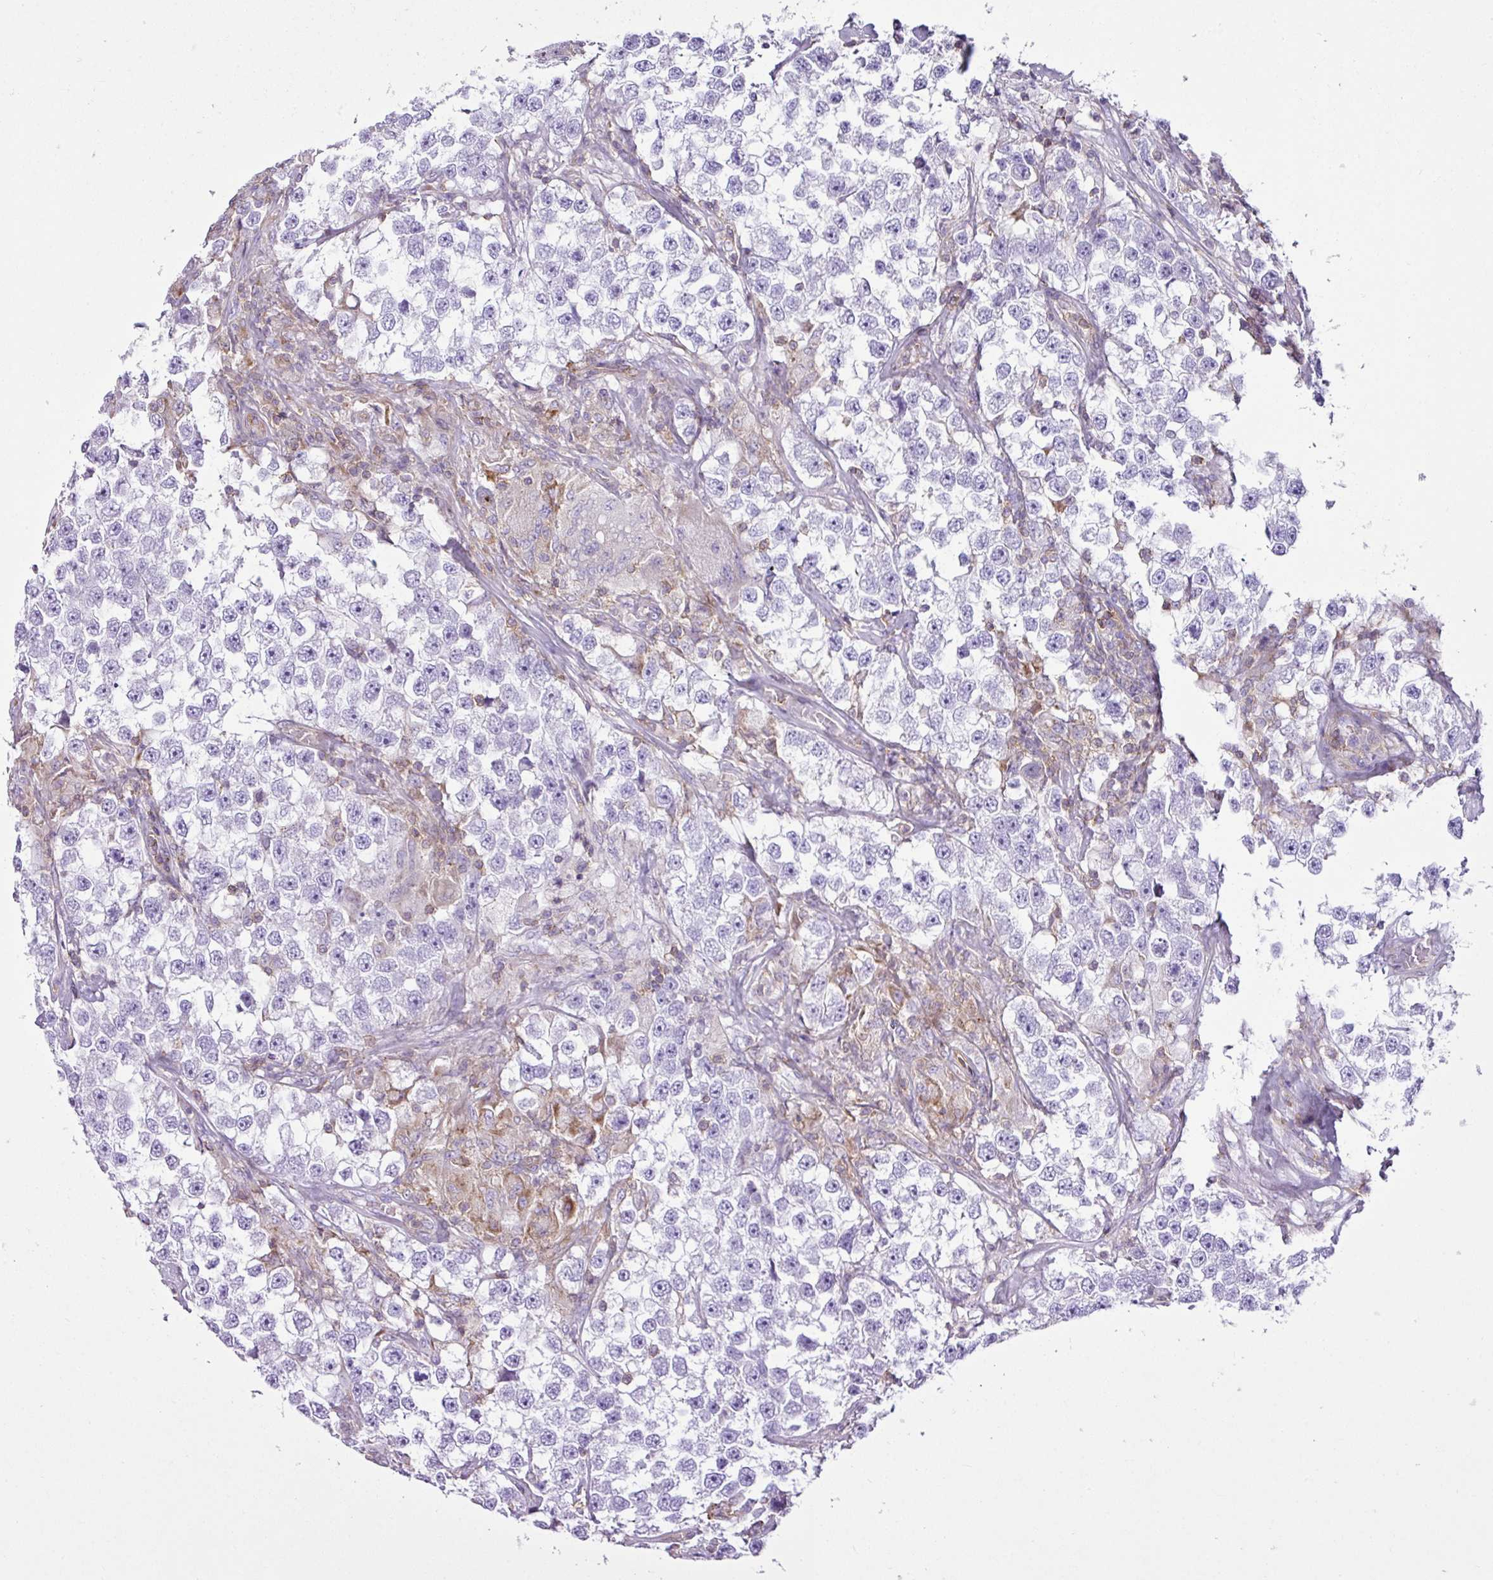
{"staining": {"intensity": "negative", "quantity": "none", "location": "none"}, "tissue": "testis cancer", "cell_type": "Tumor cells", "image_type": "cancer", "snomed": [{"axis": "morphology", "description": "Seminoma, NOS"}, {"axis": "topography", "description": "Testis"}], "caption": "Tumor cells show no significant protein staining in testis cancer.", "gene": "EME2", "patient": {"sex": "male", "age": 46}}